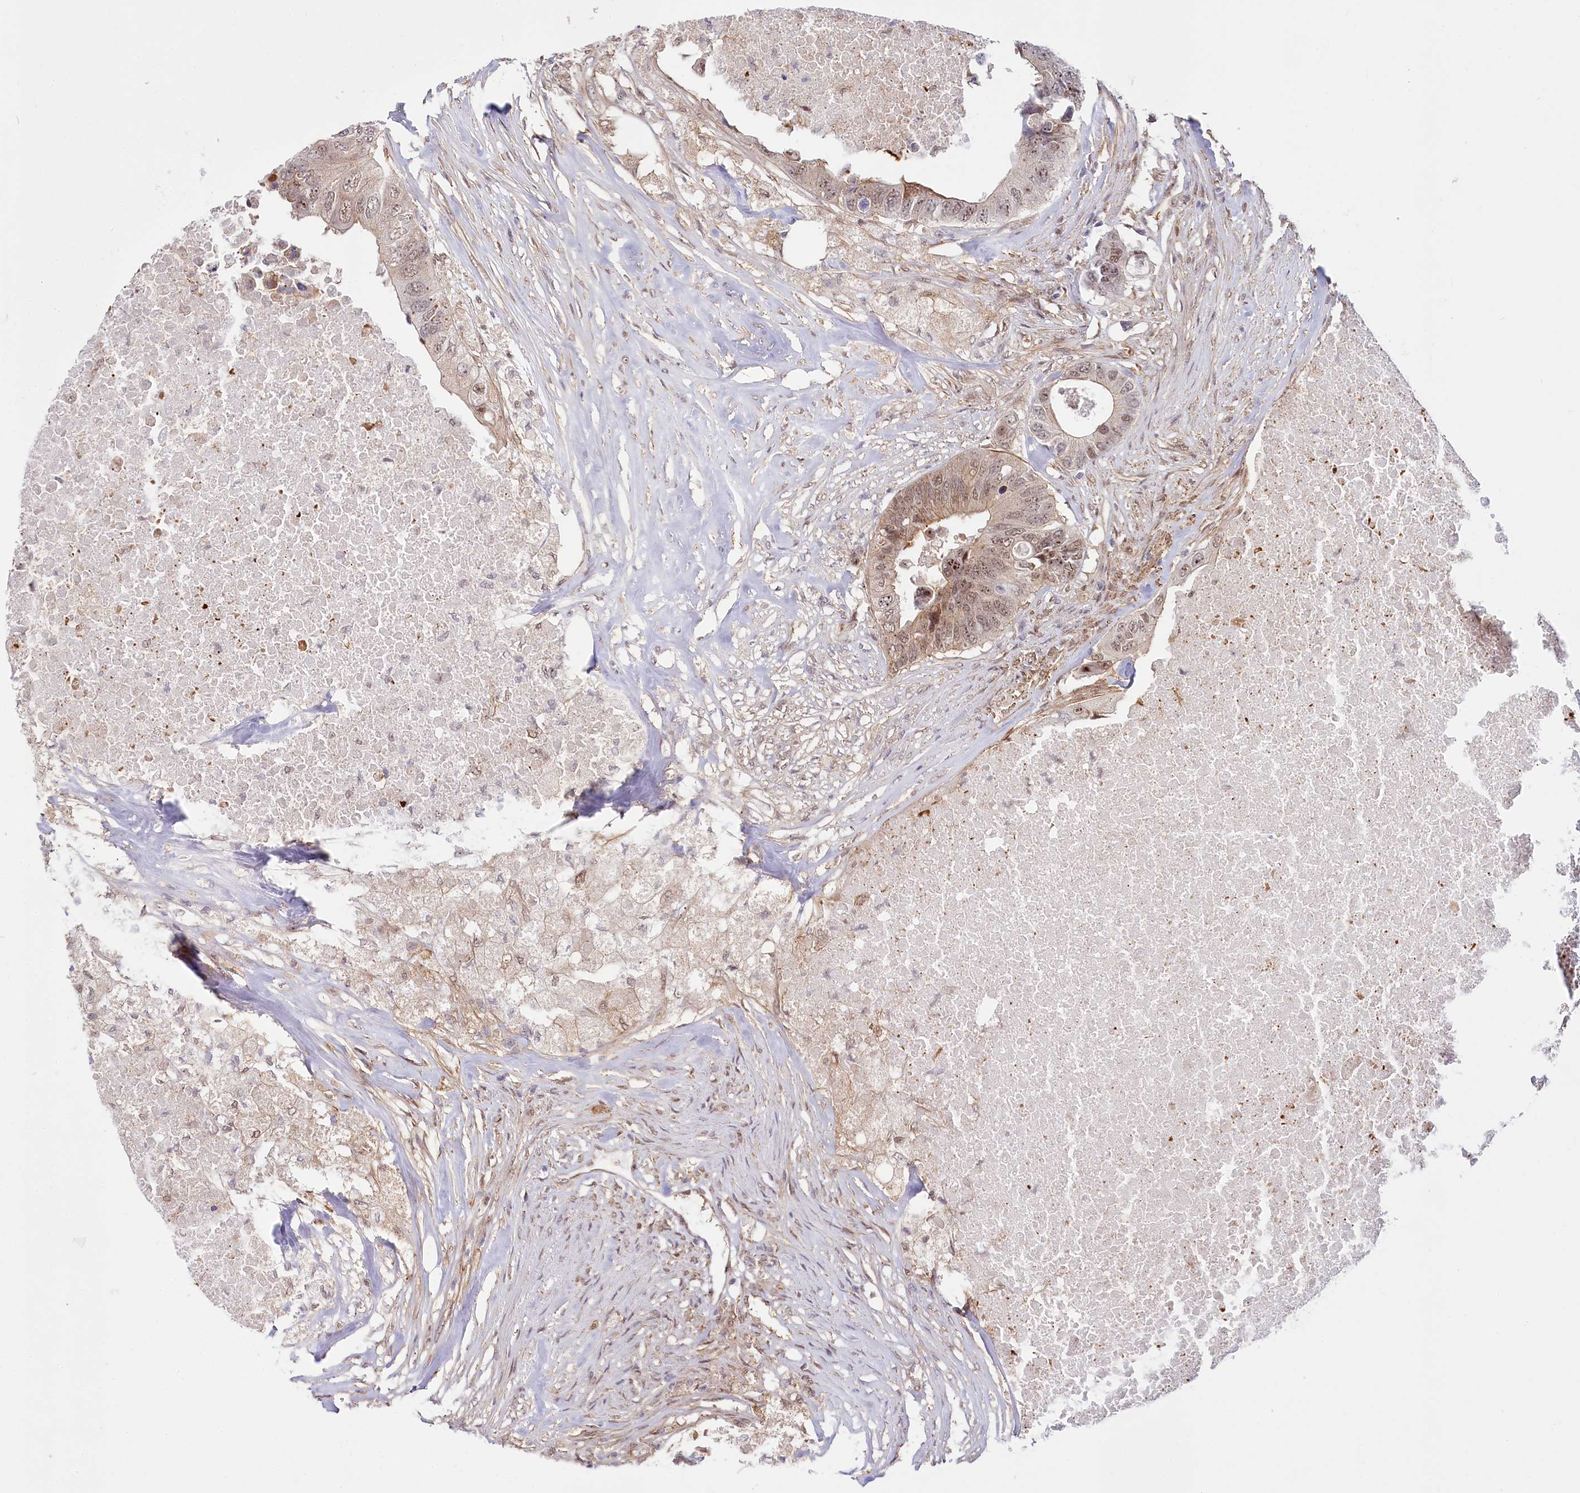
{"staining": {"intensity": "moderate", "quantity": ">75%", "location": "cytoplasmic/membranous,nuclear"}, "tissue": "colorectal cancer", "cell_type": "Tumor cells", "image_type": "cancer", "snomed": [{"axis": "morphology", "description": "Adenocarcinoma, NOS"}, {"axis": "topography", "description": "Colon"}], "caption": "Approximately >75% of tumor cells in human colorectal adenocarcinoma show moderate cytoplasmic/membranous and nuclear protein staining as visualized by brown immunohistochemical staining.", "gene": "TUBGCP2", "patient": {"sex": "male", "age": 71}}